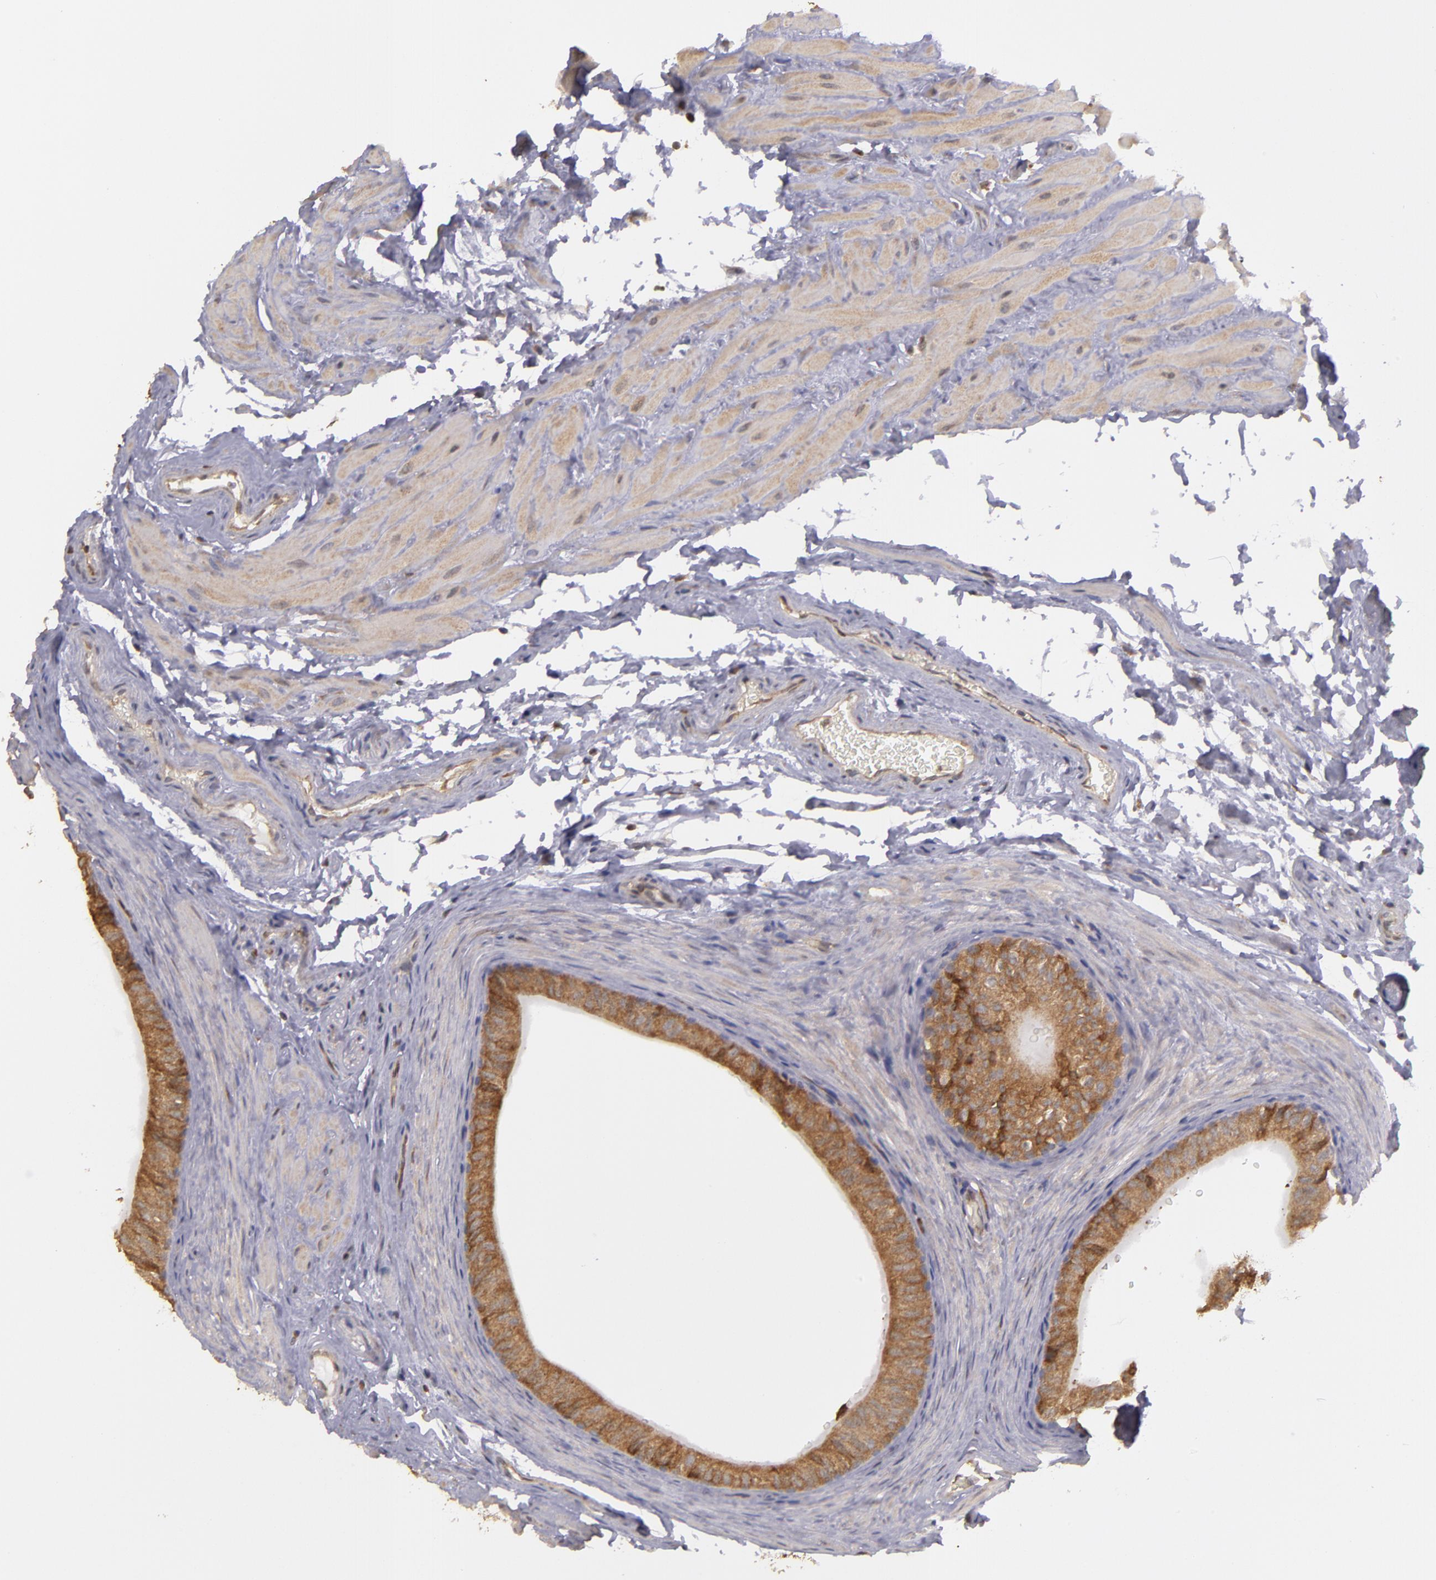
{"staining": {"intensity": "strong", "quantity": ">75%", "location": "cytoplasmic/membranous"}, "tissue": "epididymis", "cell_type": "Glandular cells", "image_type": "normal", "snomed": [{"axis": "morphology", "description": "Normal tissue, NOS"}, {"axis": "topography", "description": "Testis"}, {"axis": "topography", "description": "Epididymis"}], "caption": "A high amount of strong cytoplasmic/membranous staining is identified in about >75% of glandular cells in unremarkable epididymis.", "gene": "MTHFD1", "patient": {"sex": "male", "age": 36}}